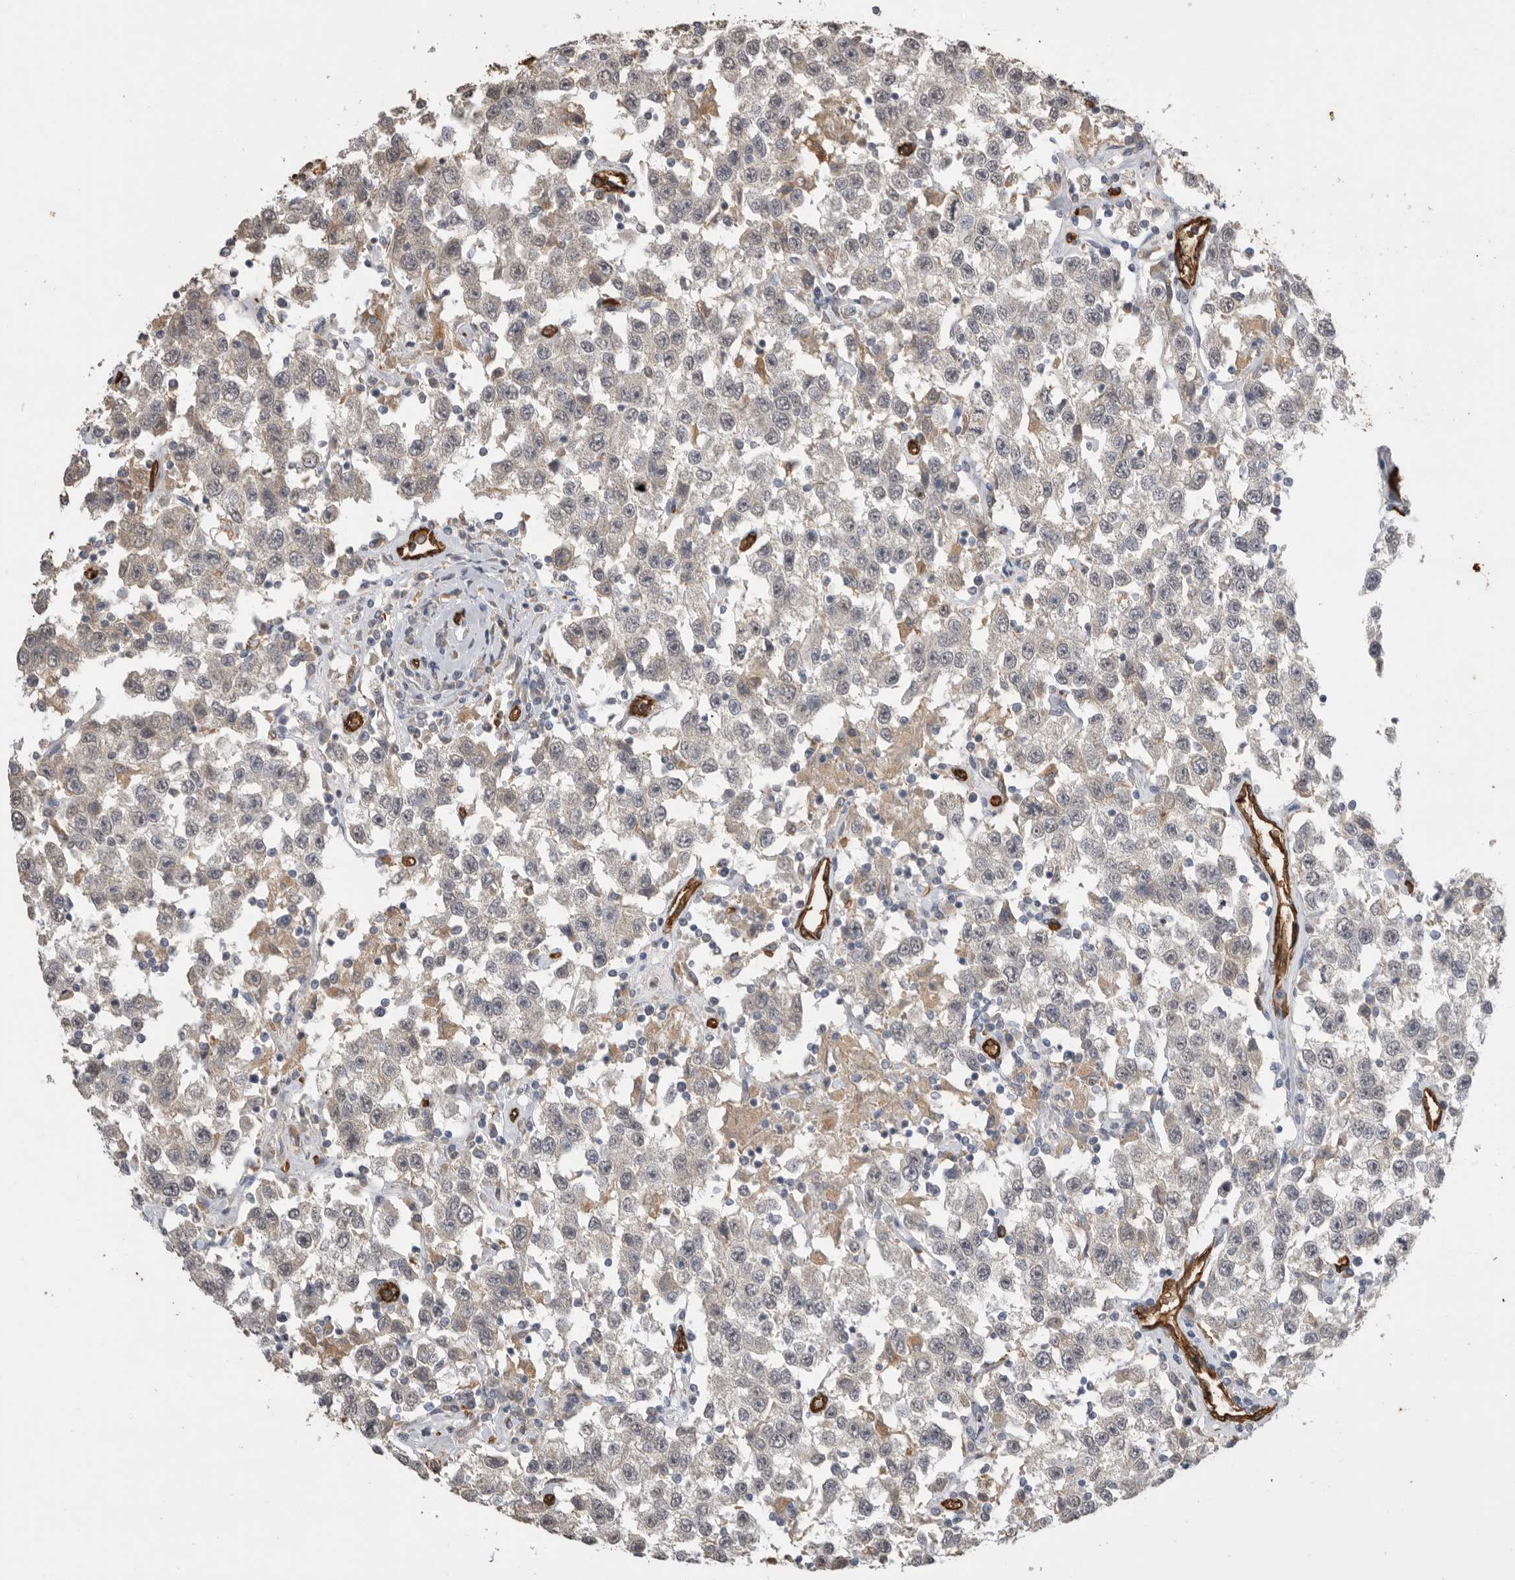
{"staining": {"intensity": "negative", "quantity": "none", "location": "none"}, "tissue": "testis cancer", "cell_type": "Tumor cells", "image_type": "cancer", "snomed": [{"axis": "morphology", "description": "Seminoma, NOS"}, {"axis": "topography", "description": "Testis"}], "caption": "The micrograph exhibits no staining of tumor cells in testis seminoma.", "gene": "IL27", "patient": {"sex": "male", "age": 41}}